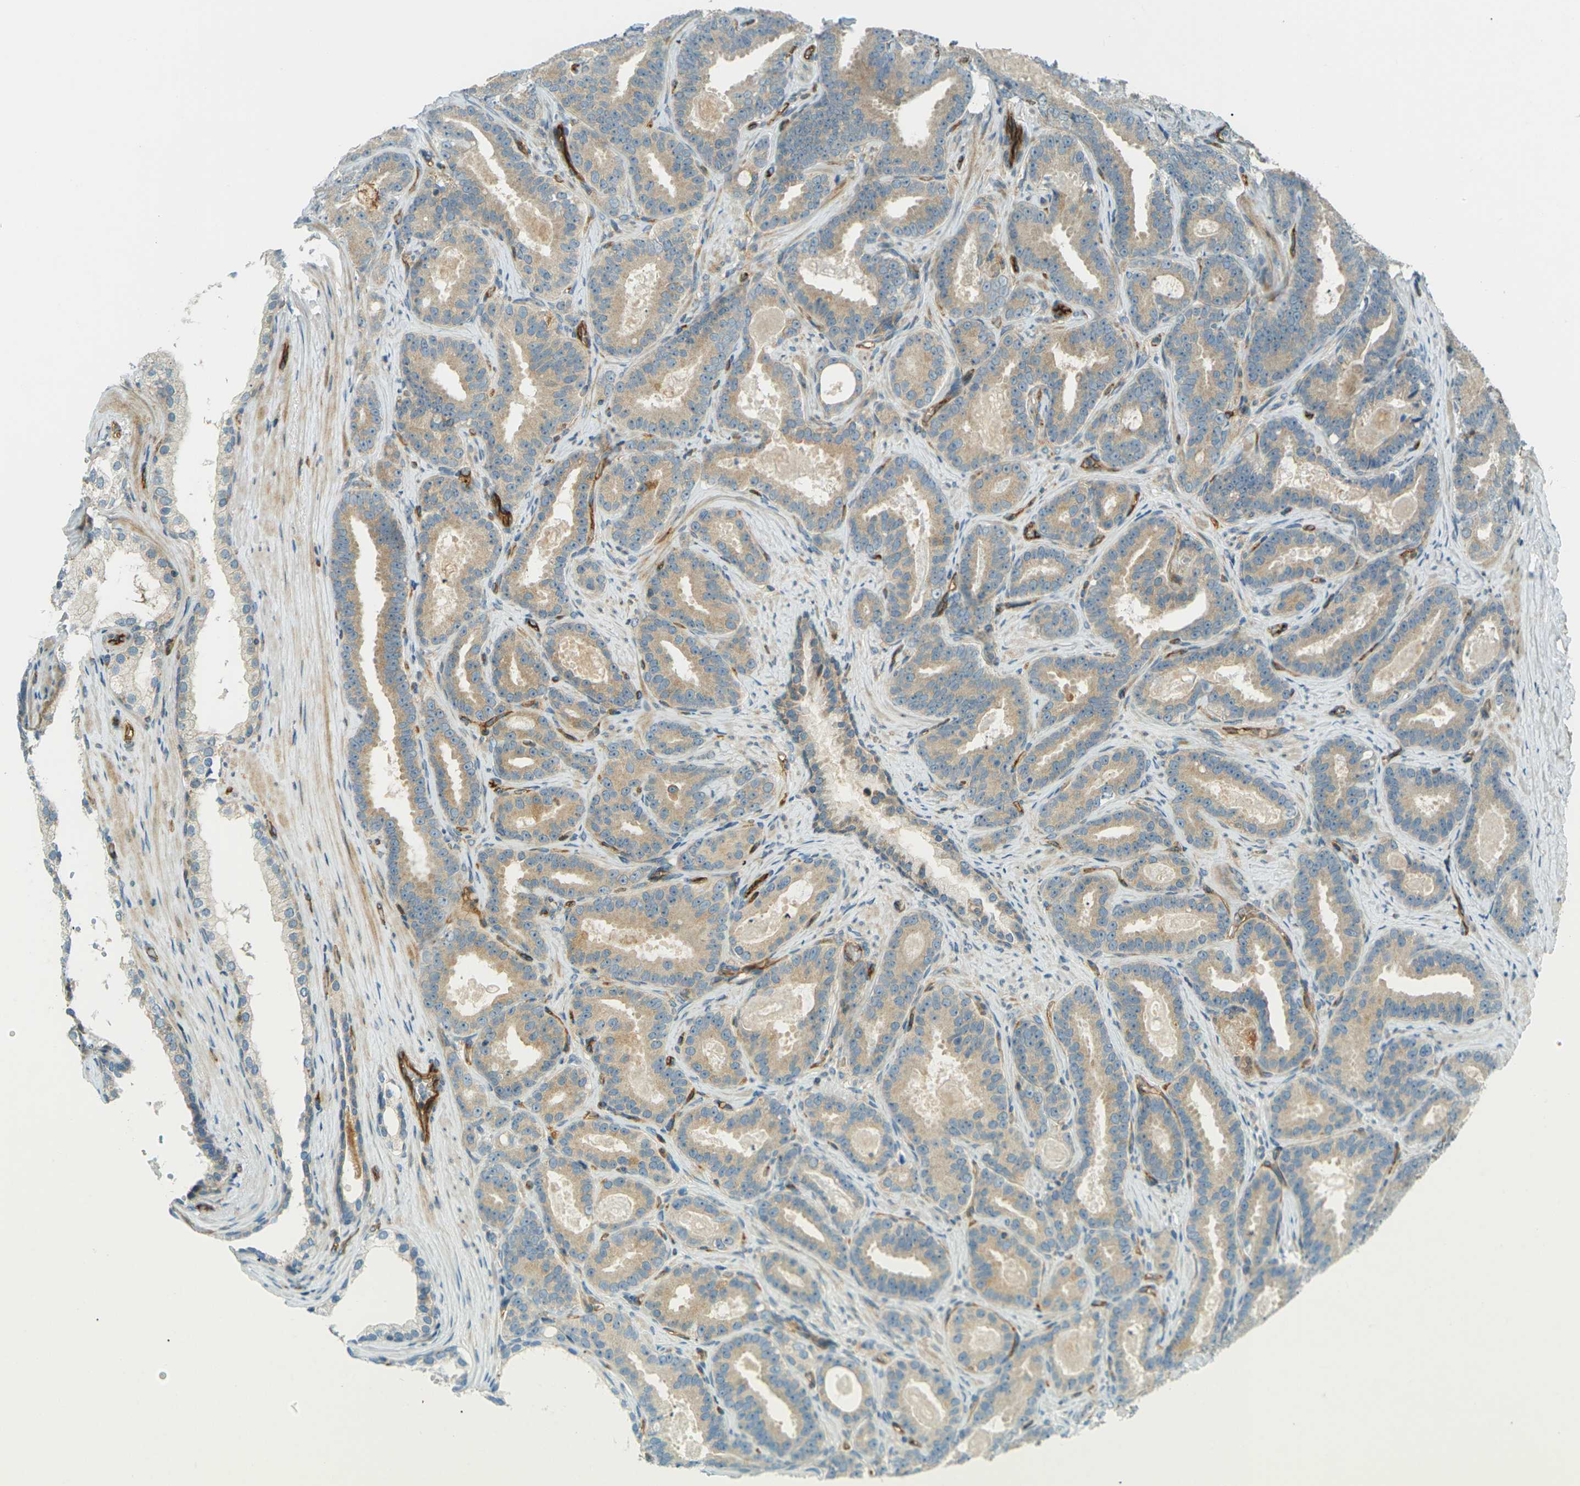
{"staining": {"intensity": "moderate", "quantity": ">75%", "location": "cytoplasmic/membranous"}, "tissue": "prostate cancer", "cell_type": "Tumor cells", "image_type": "cancer", "snomed": [{"axis": "morphology", "description": "Adenocarcinoma, High grade"}, {"axis": "topography", "description": "Prostate"}], "caption": "Prostate high-grade adenocarcinoma stained with DAB (3,3'-diaminobenzidine) immunohistochemistry (IHC) reveals medium levels of moderate cytoplasmic/membranous positivity in about >75% of tumor cells.", "gene": "S1PR1", "patient": {"sex": "male", "age": 60}}